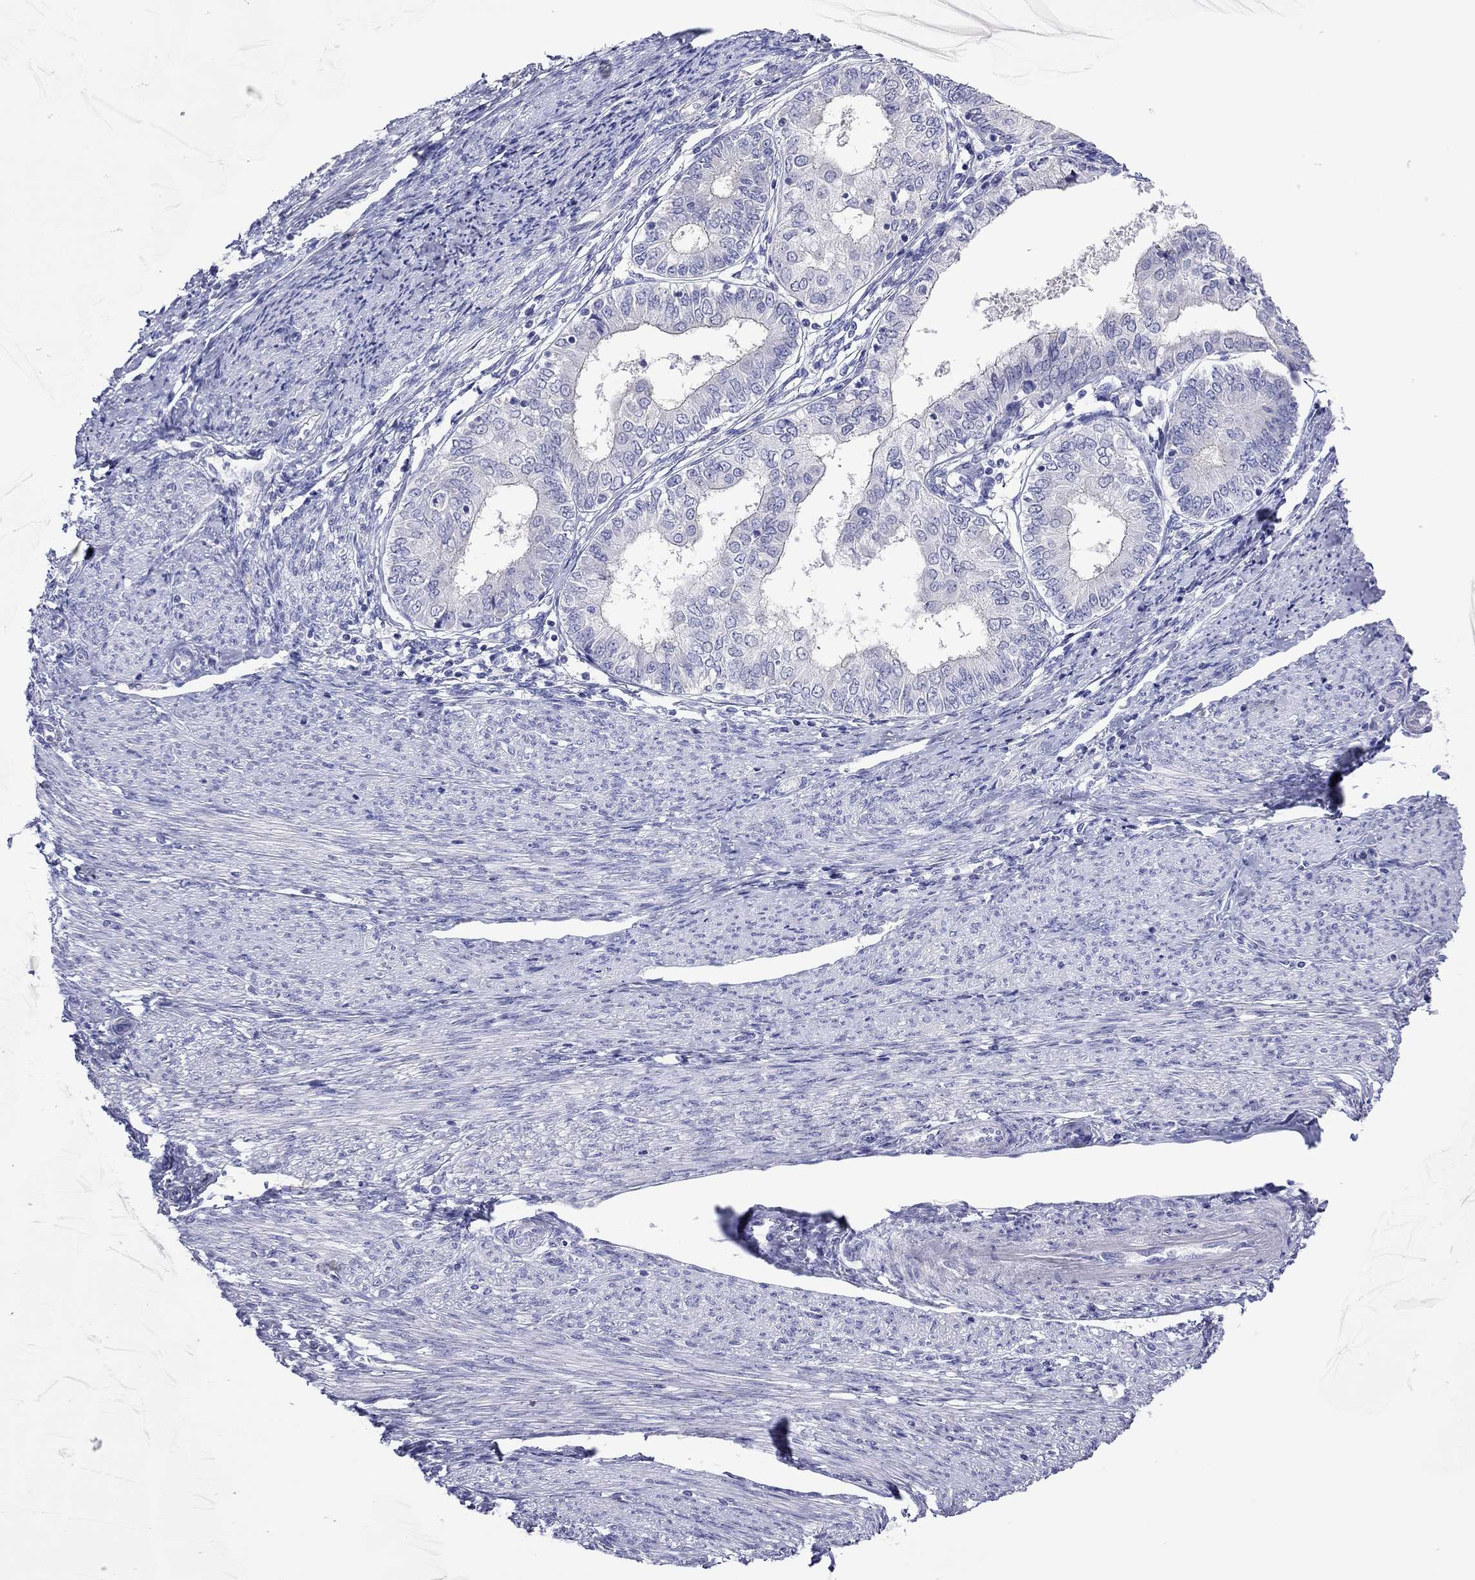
{"staining": {"intensity": "negative", "quantity": "none", "location": "none"}, "tissue": "endometrial cancer", "cell_type": "Tumor cells", "image_type": "cancer", "snomed": [{"axis": "morphology", "description": "Adenocarcinoma, NOS"}, {"axis": "topography", "description": "Endometrium"}], "caption": "This is an immunohistochemistry image of endometrial adenocarcinoma. There is no staining in tumor cells.", "gene": "MGAT4C", "patient": {"sex": "female", "age": 68}}